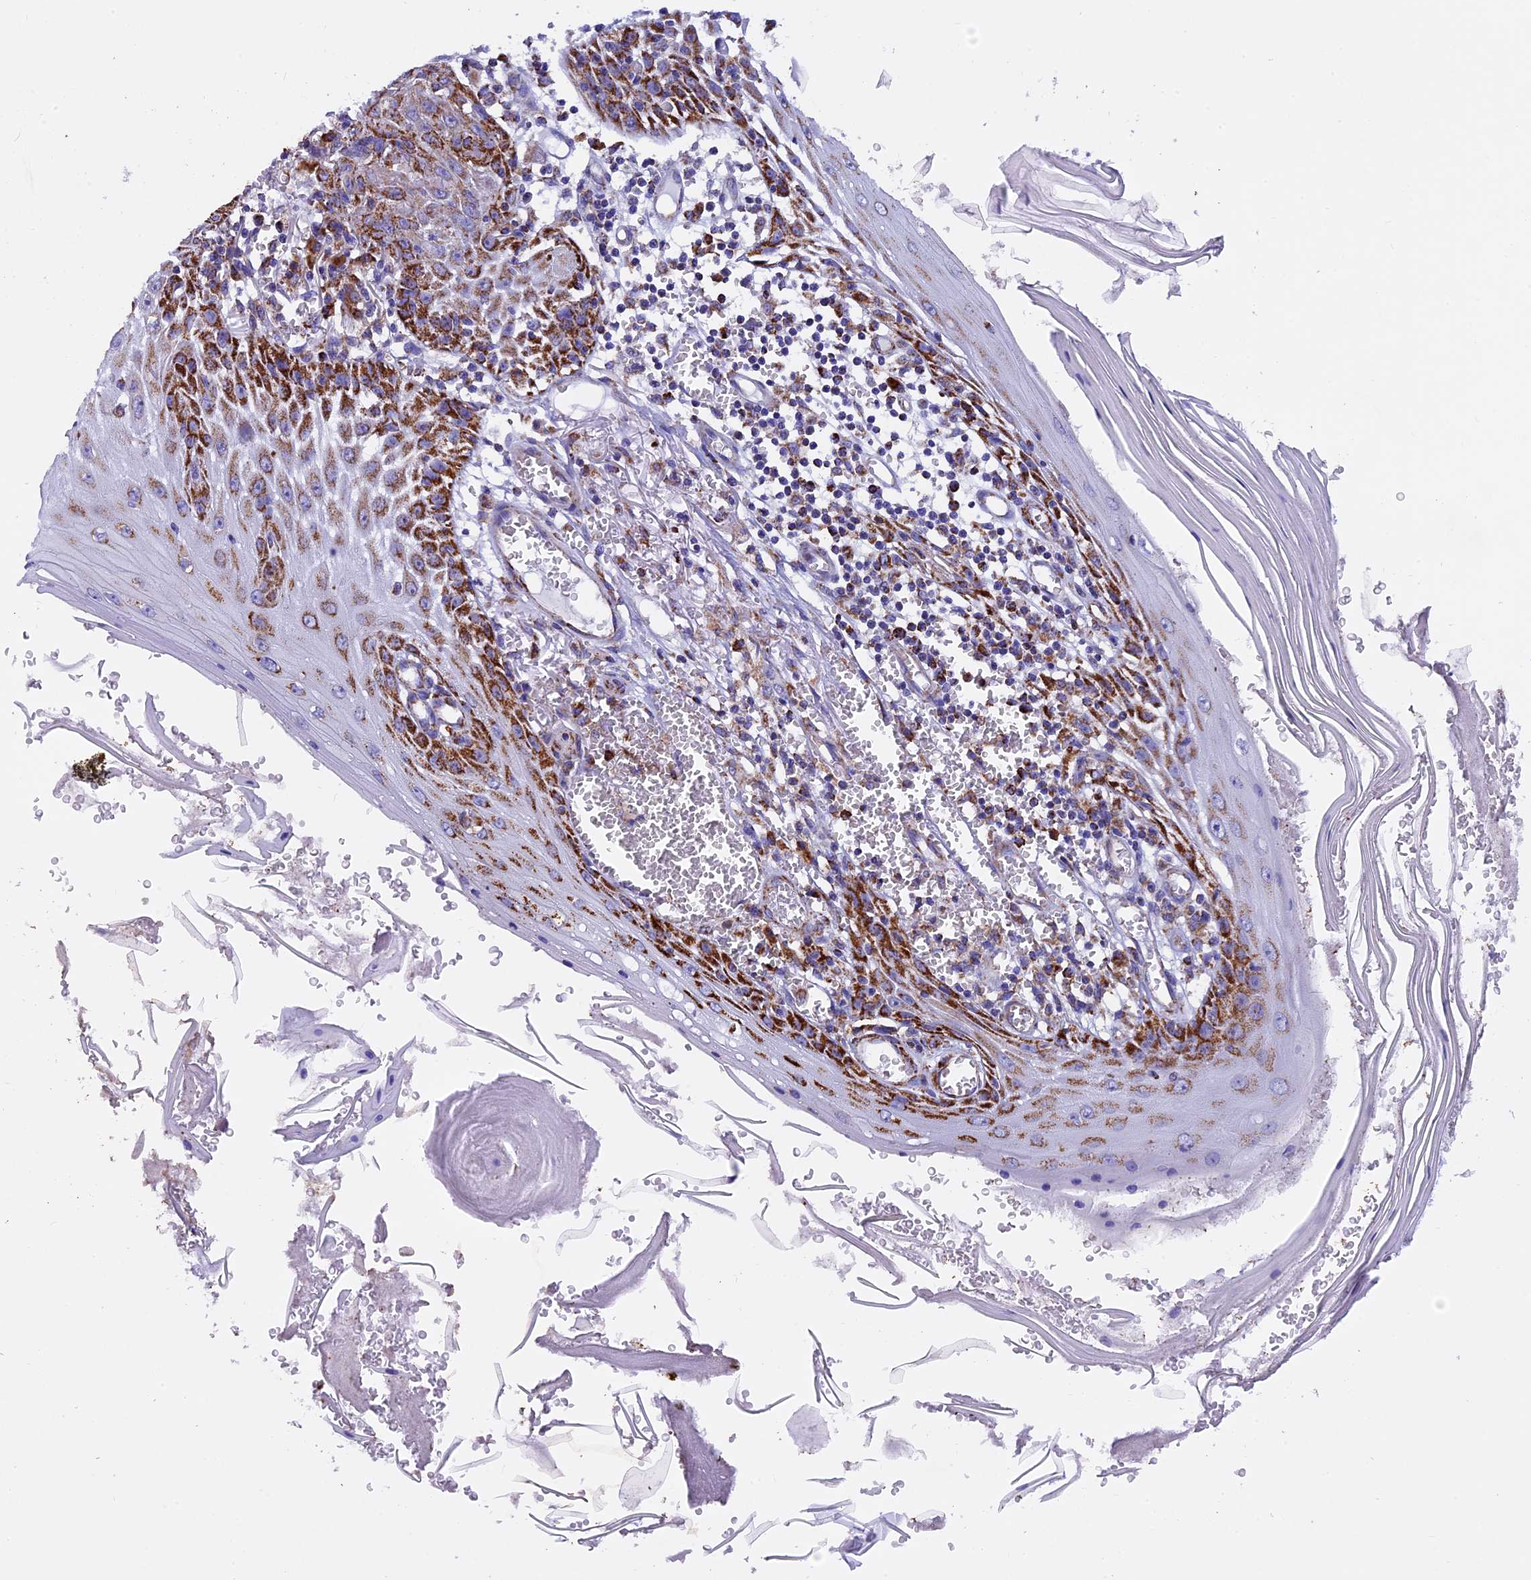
{"staining": {"intensity": "strong", "quantity": "<25%", "location": "cytoplasmic/membranous"}, "tissue": "skin cancer", "cell_type": "Tumor cells", "image_type": "cancer", "snomed": [{"axis": "morphology", "description": "Squamous cell carcinoma, NOS"}, {"axis": "topography", "description": "Skin"}], "caption": "Protein staining by immunohistochemistry exhibits strong cytoplasmic/membranous staining in approximately <25% of tumor cells in skin cancer (squamous cell carcinoma).", "gene": "SLC8B1", "patient": {"sex": "female", "age": 73}}